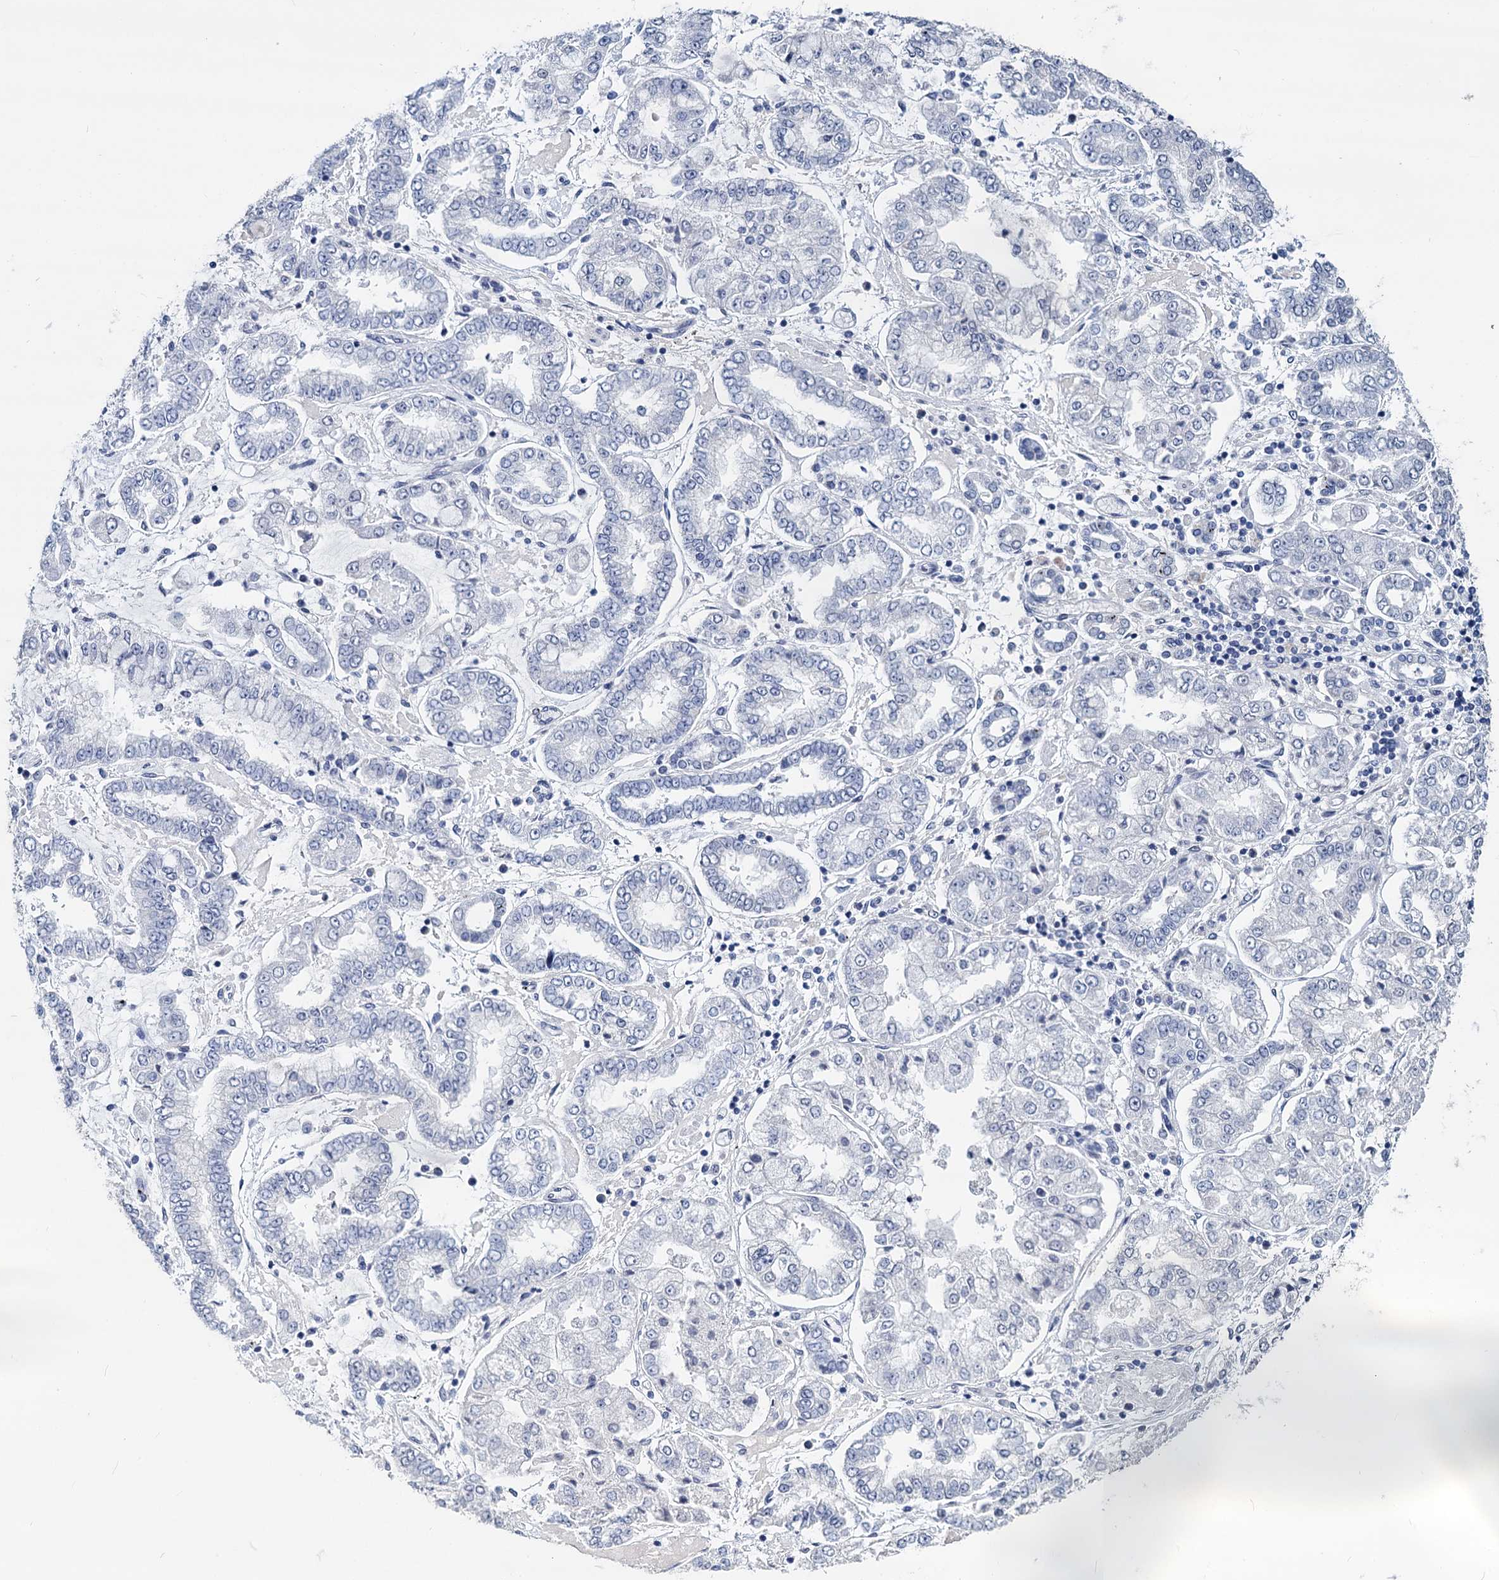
{"staining": {"intensity": "negative", "quantity": "none", "location": "none"}, "tissue": "stomach cancer", "cell_type": "Tumor cells", "image_type": "cancer", "snomed": [{"axis": "morphology", "description": "Adenocarcinoma, NOS"}, {"axis": "topography", "description": "Stomach"}], "caption": "High power microscopy histopathology image of an immunohistochemistry micrograph of stomach adenocarcinoma, revealing no significant positivity in tumor cells.", "gene": "MAGEA4", "patient": {"sex": "male", "age": 76}}